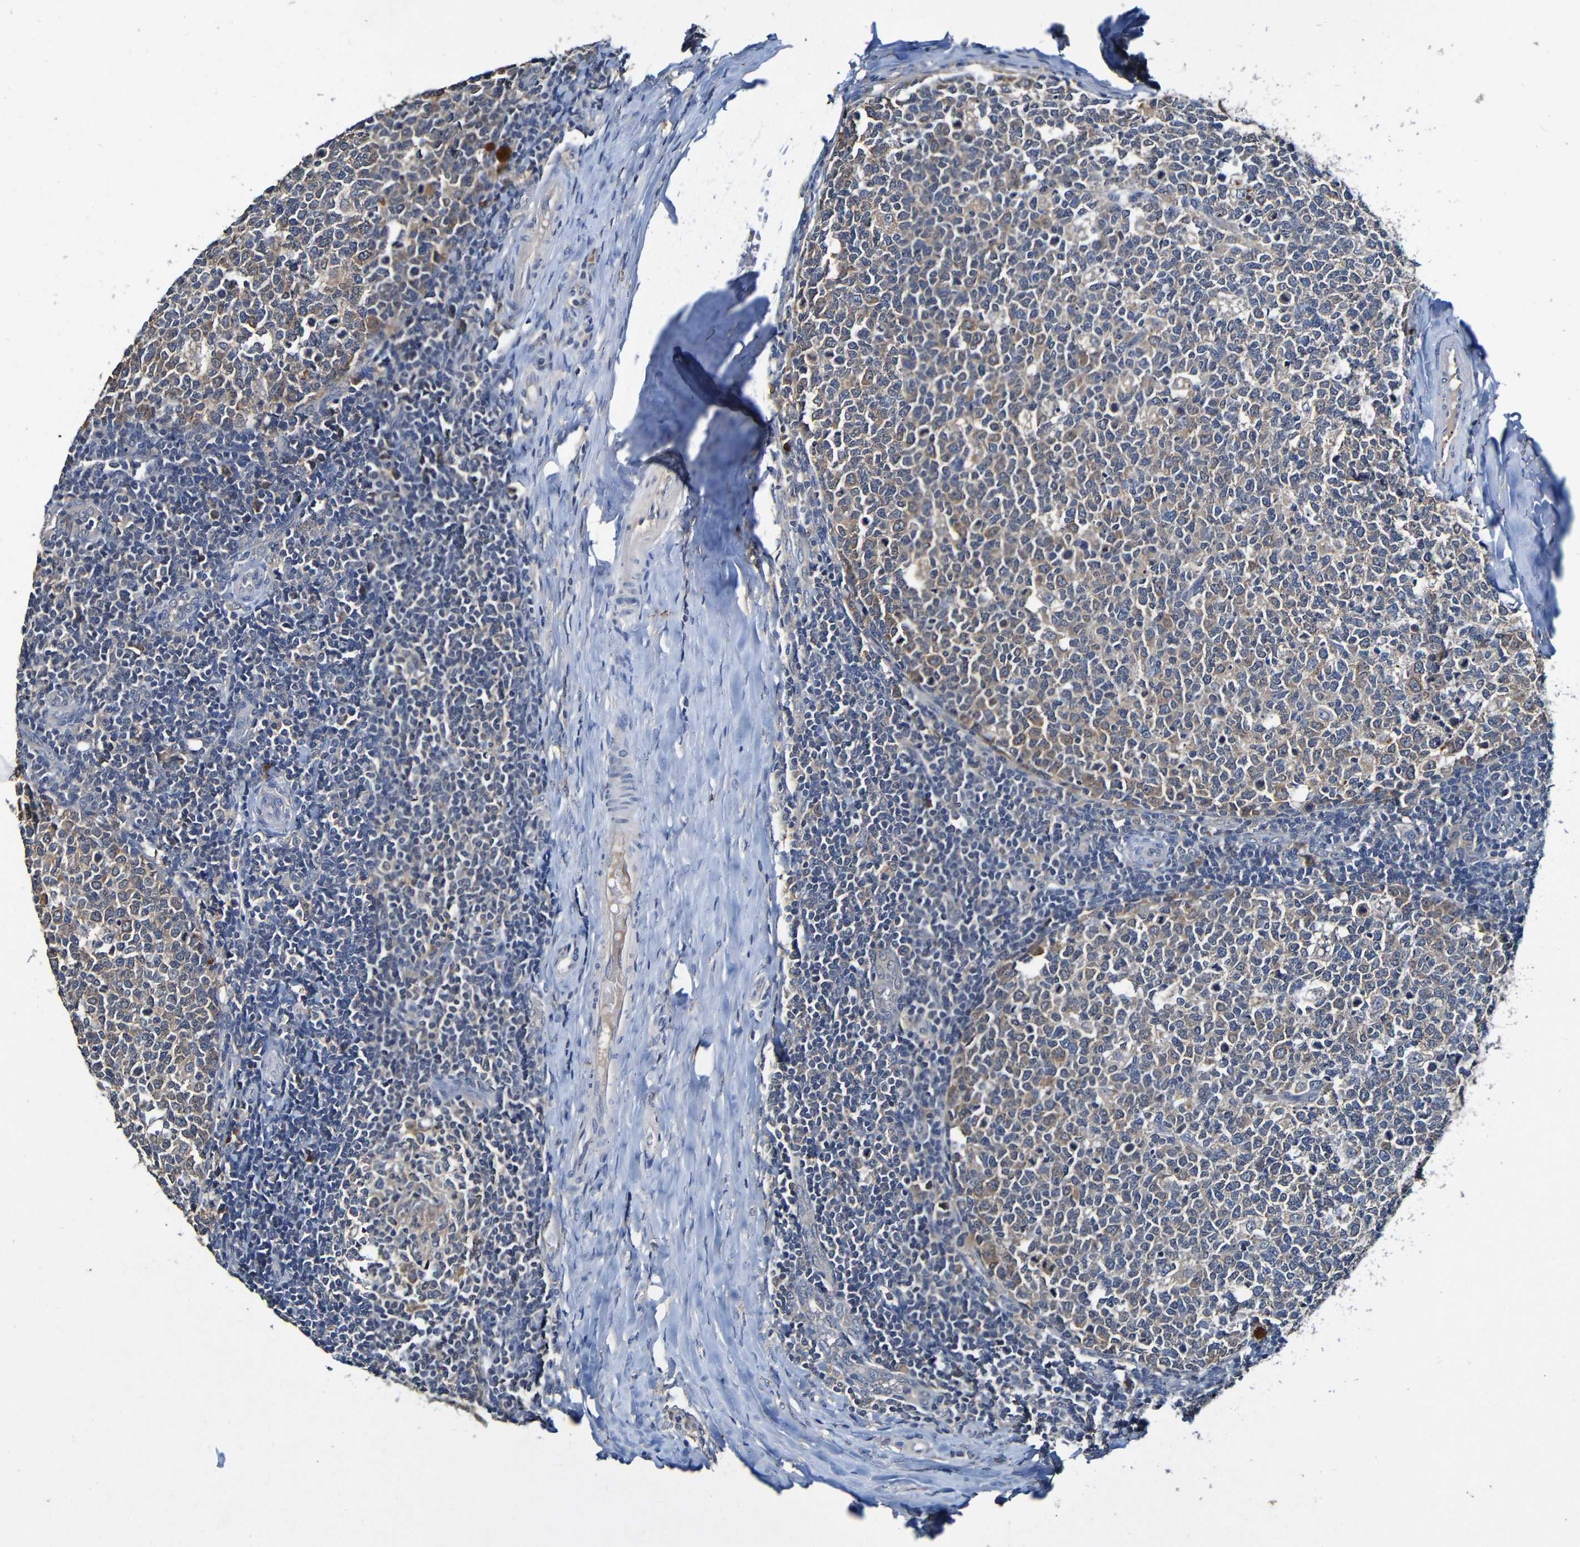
{"staining": {"intensity": "weak", "quantity": "25%-75%", "location": "cytoplasmic/membranous"}, "tissue": "tonsil", "cell_type": "Germinal center cells", "image_type": "normal", "snomed": [{"axis": "morphology", "description": "Normal tissue, NOS"}, {"axis": "topography", "description": "Tonsil"}], "caption": "Tonsil stained with immunohistochemistry reveals weak cytoplasmic/membranous positivity in approximately 25%-75% of germinal center cells.", "gene": "LRRC70", "patient": {"sex": "female", "age": 19}}